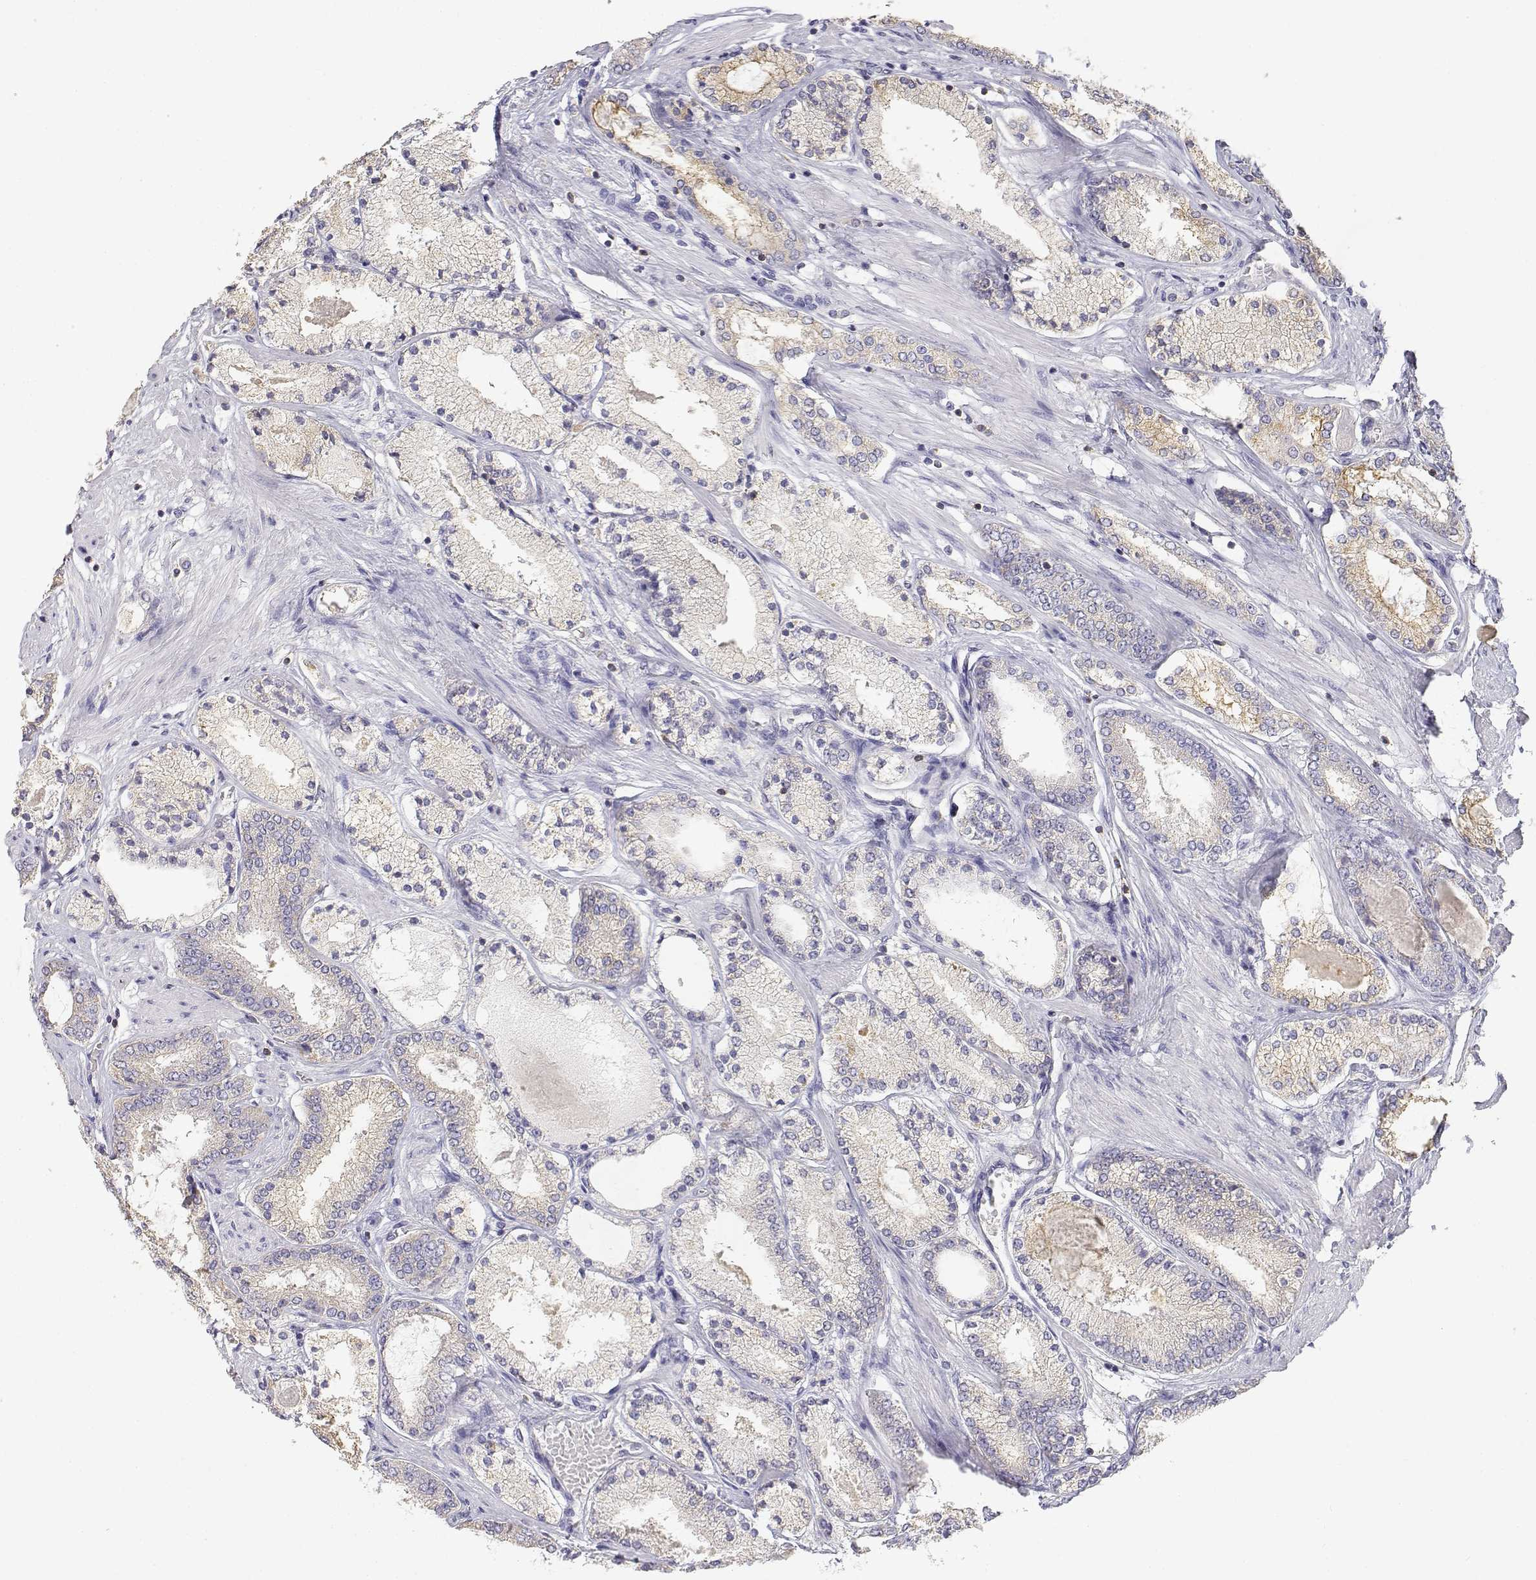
{"staining": {"intensity": "weak", "quantity": "25%-75%", "location": "cytoplasmic/membranous"}, "tissue": "prostate cancer", "cell_type": "Tumor cells", "image_type": "cancer", "snomed": [{"axis": "morphology", "description": "Adenocarcinoma, High grade"}, {"axis": "topography", "description": "Prostate"}], "caption": "Protein expression analysis of adenocarcinoma (high-grade) (prostate) reveals weak cytoplasmic/membranous expression in about 25%-75% of tumor cells.", "gene": "ADA", "patient": {"sex": "male", "age": 63}}